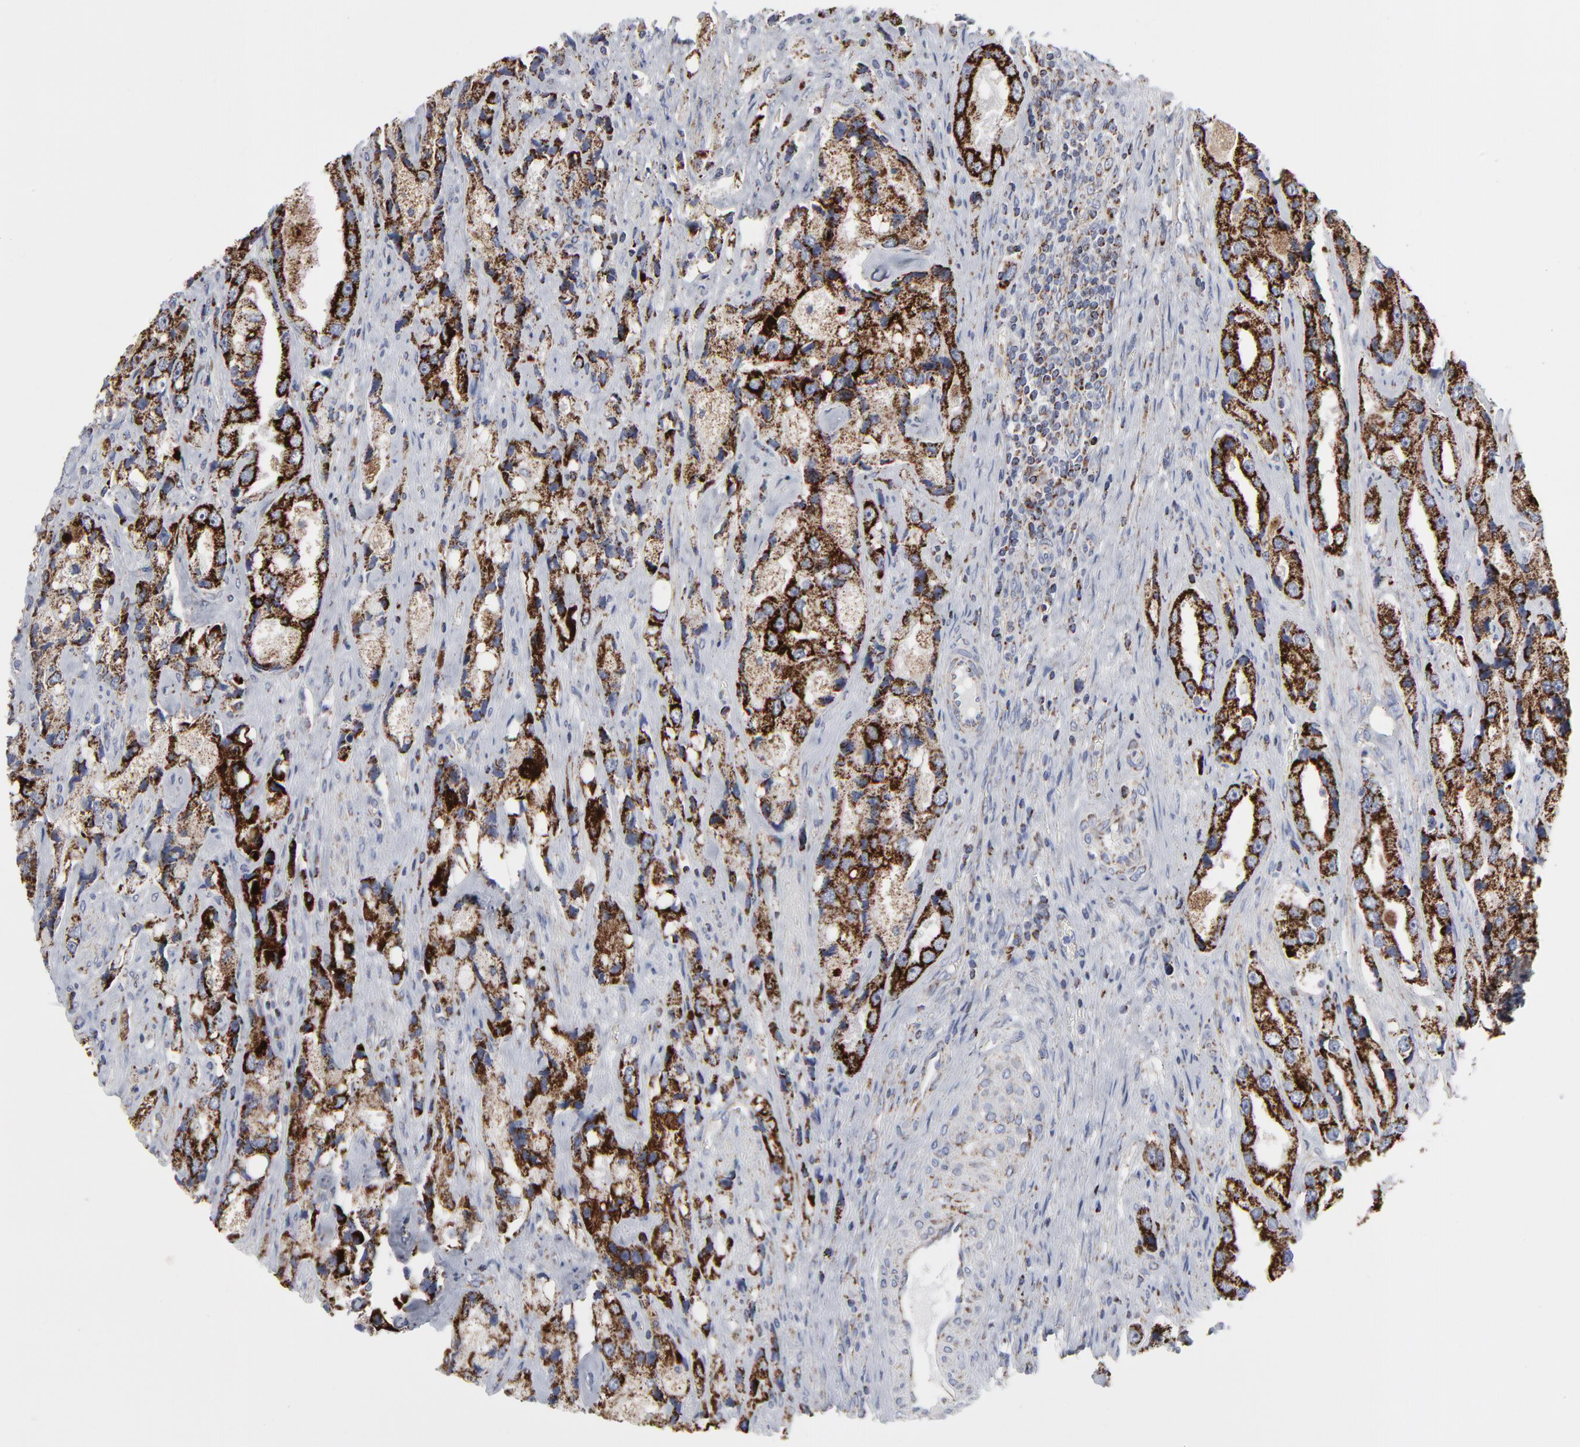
{"staining": {"intensity": "strong", "quantity": ">75%", "location": "cytoplasmic/membranous"}, "tissue": "prostate cancer", "cell_type": "Tumor cells", "image_type": "cancer", "snomed": [{"axis": "morphology", "description": "Adenocarcinoma, High grade"}, {"axis": "topography", "description": "Prostate"}], "caption": "Immunohistochemistry (IHC) image of neoplastic tissue: prostate cancer stained using IHC demonstrates high levels of strong protein expression localized specifically in the cytoplasmic/membranous of tumor cells, appearing as a cytoplasmic/membranous brown color.", "gene": "TXNRD2", "patient": {"sex": "male", "age": 63}}